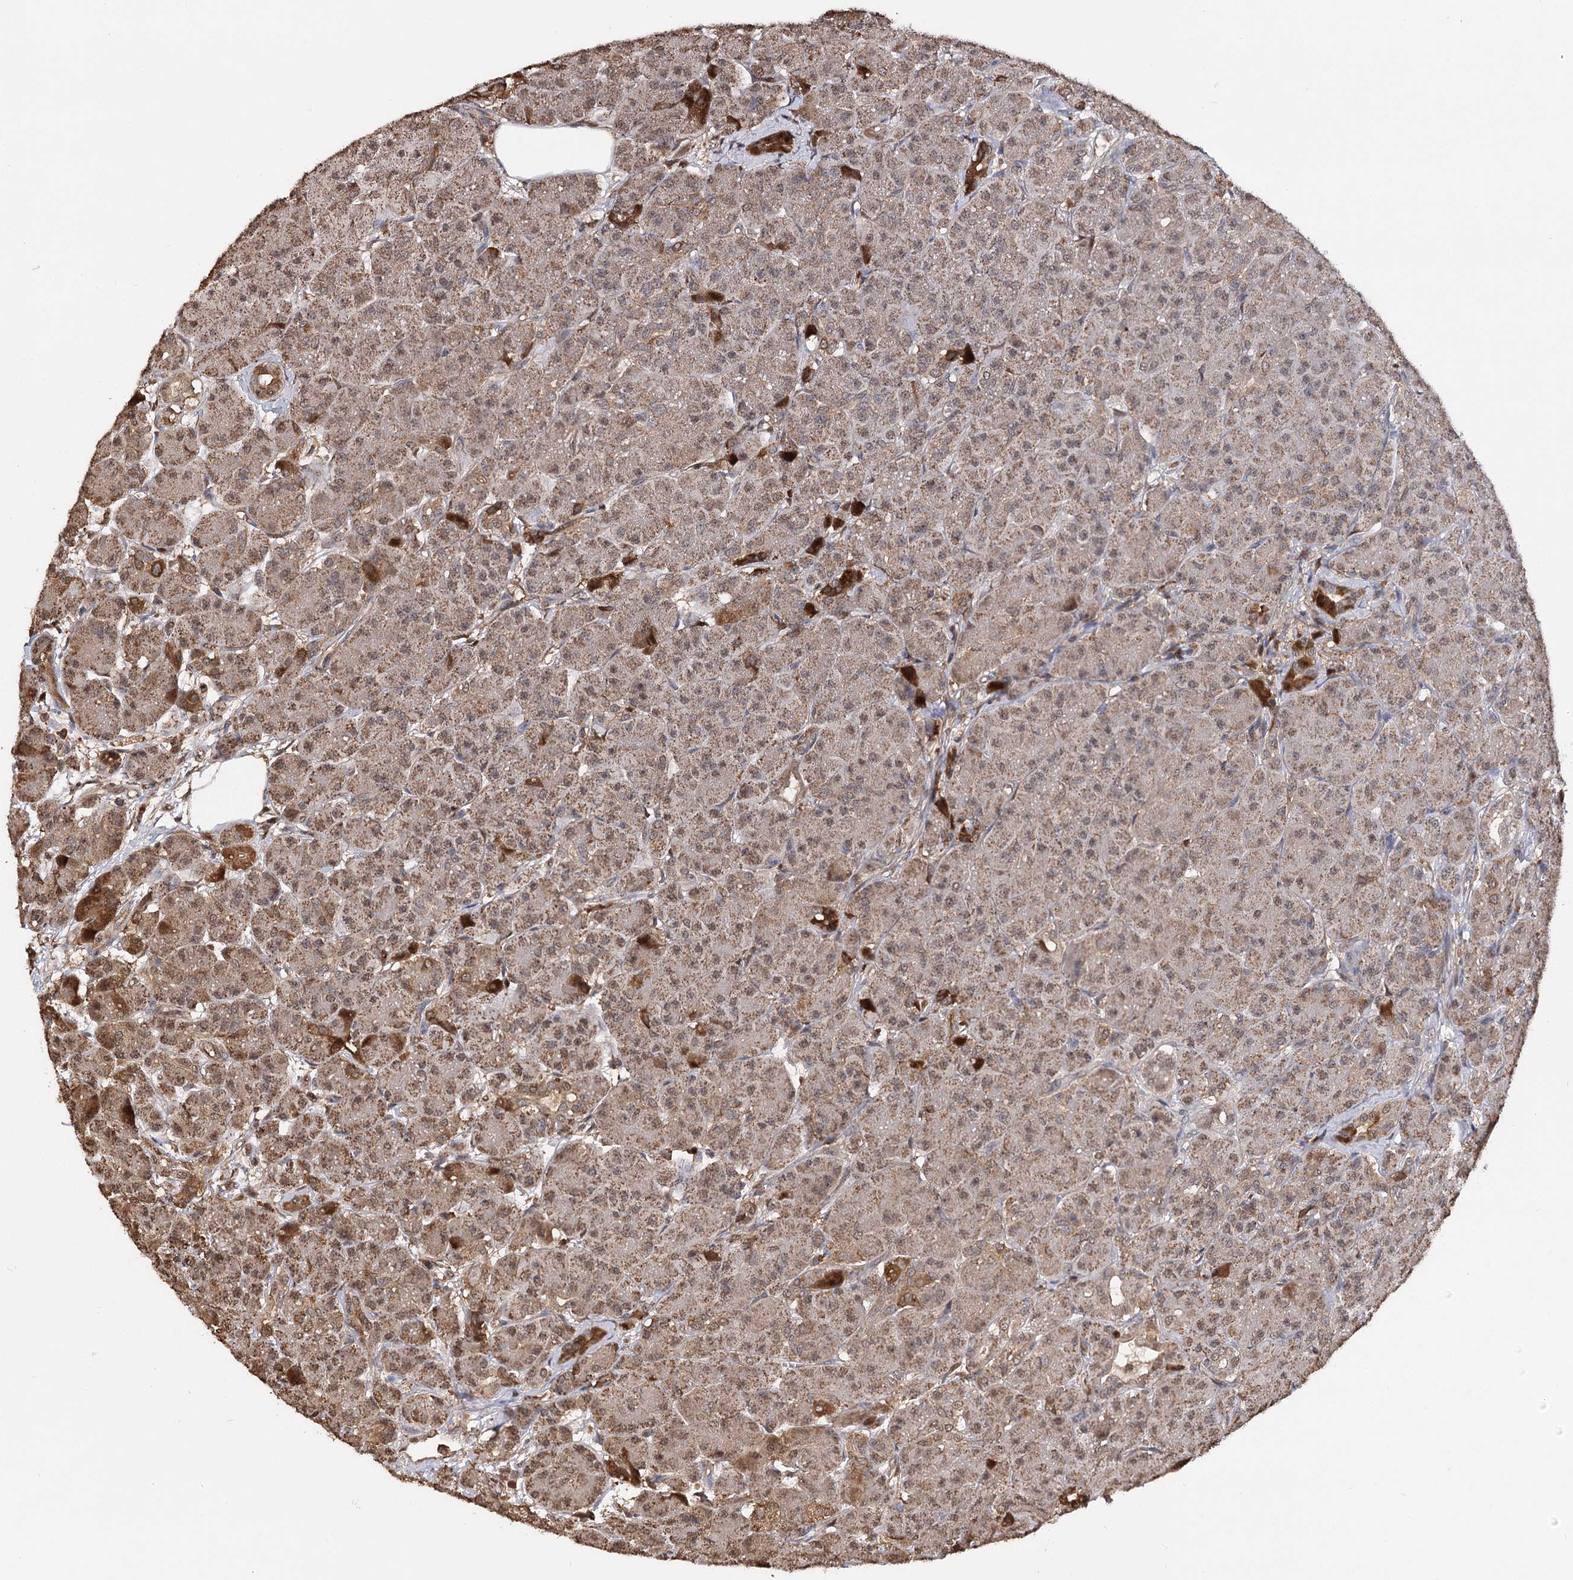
{"staining": {"intensity": "moderate", "quantity": ">75%", "location": "cytoplasmic/membranous"}, "tissue": "pancreas", "cell_type": "Exocrine glandular cells", "image_type": "normal", "snomed": [{"axis": "morphology", "description": "Normal tissue, NOS"}, {"axis": "topography", "description": "Pancreas"}], "caption": "A brown stain highlights moderate cytoplasmic/membranous positivity of a protein in exocrine glandular cells of benign pancreas.", "gene": "ARL13A", "patient": {"sex": "male", "age": 63}}